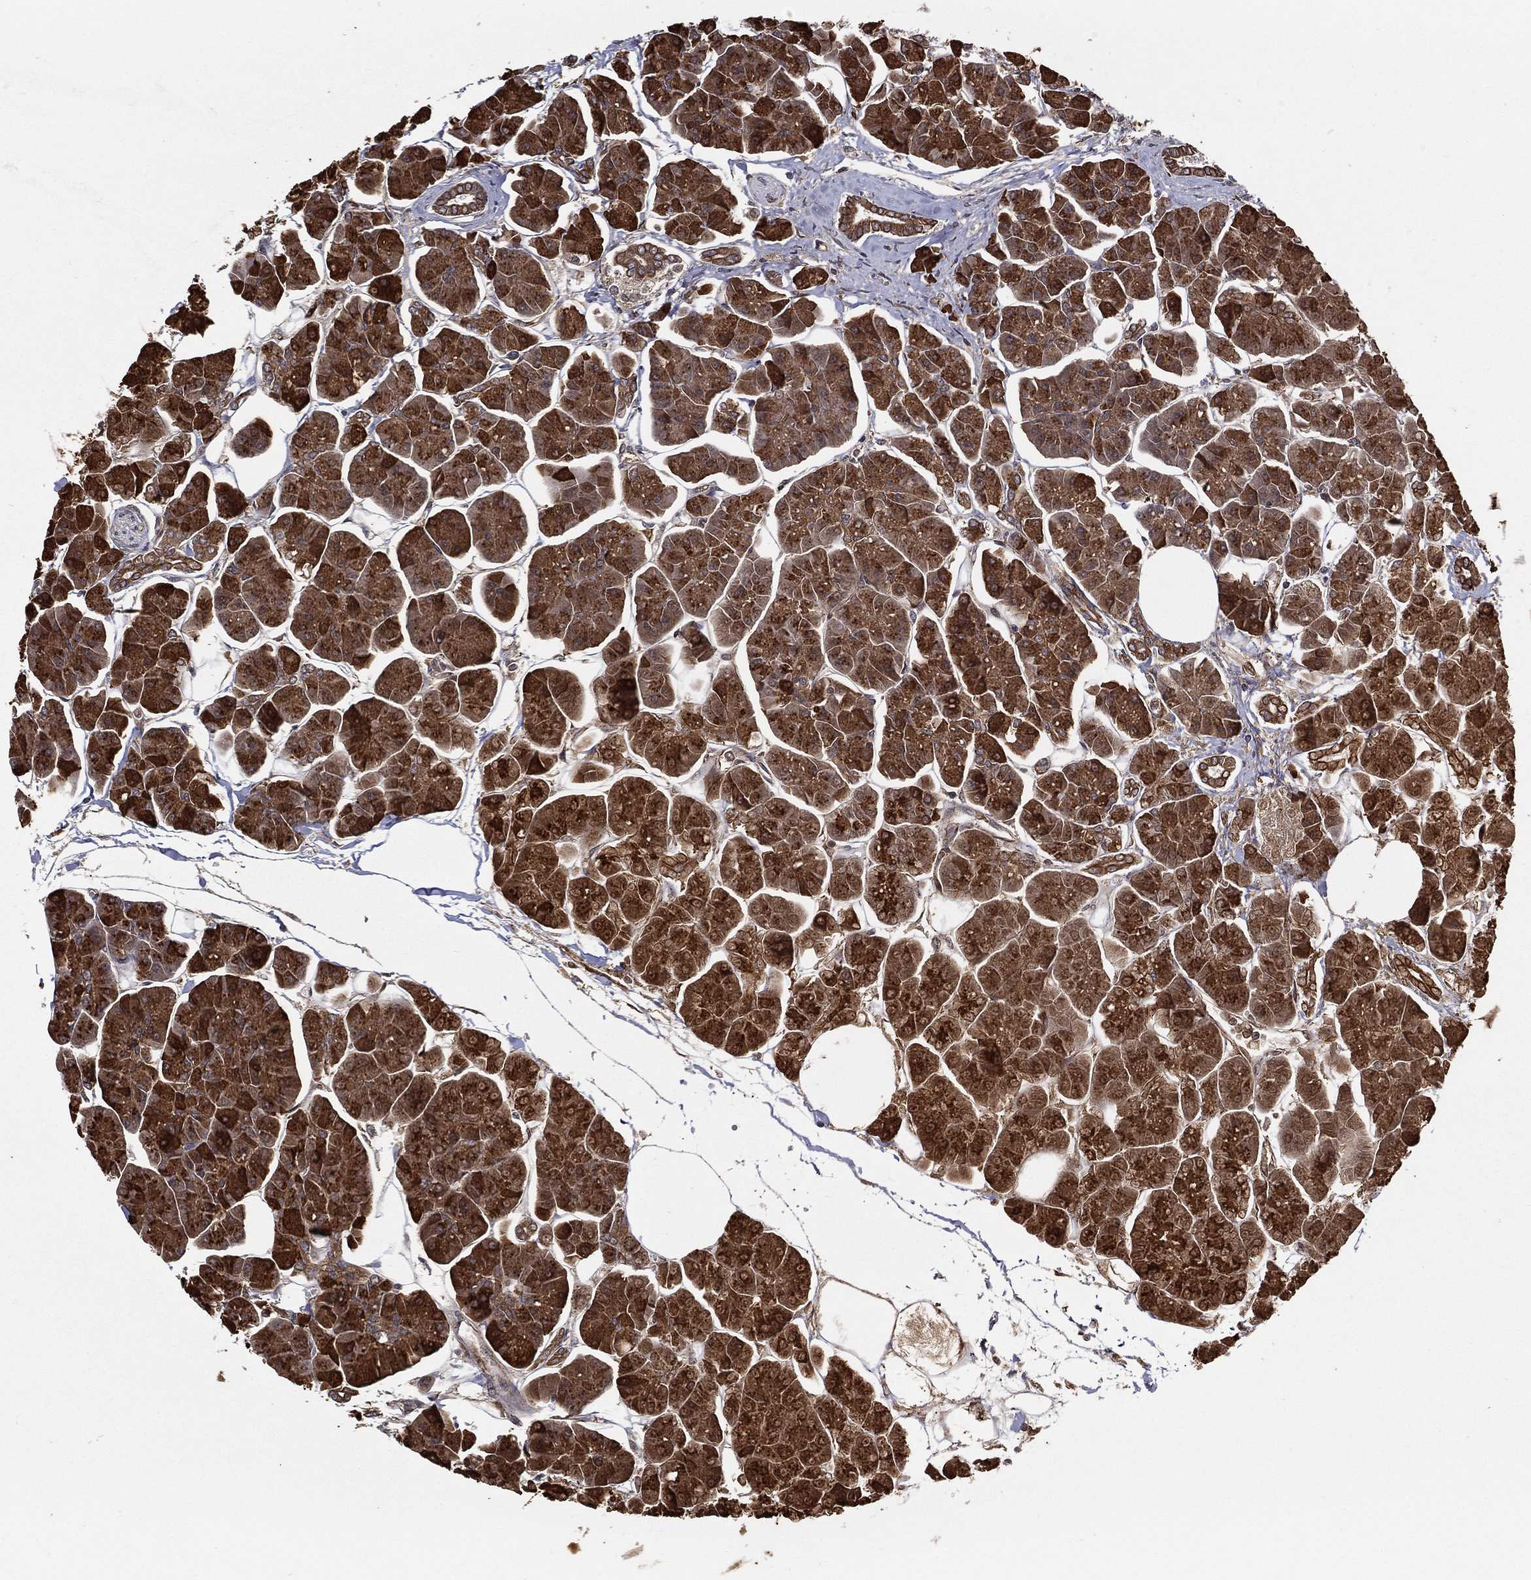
{"staining": {"intensity": "strong", "quantity": ">75%", "location": "cytoplasmic/membranous"}, "tissue": "pancreas", "cell_type": "Exocrine glandular cells", "image_type": "normal", "snomed": [{"axis": "morphology", "description": "Normal tissue, NOS"}, {"axis": "topography", "description": "Adipose tissue"}, {"axis": "topography", "description": "Pancreas"}, {"axis": "topography", "description": "Peripheral nerve tissue"}], "caption": "Approximately >75% of exocrine glandular cells in normal pancreas demonstrate strong cytoplasmic/membranous protein staining as visualized by brown immunohistochemical staining.", "gene": "UACA", "patient": {"sex": "female", "age": 58}}